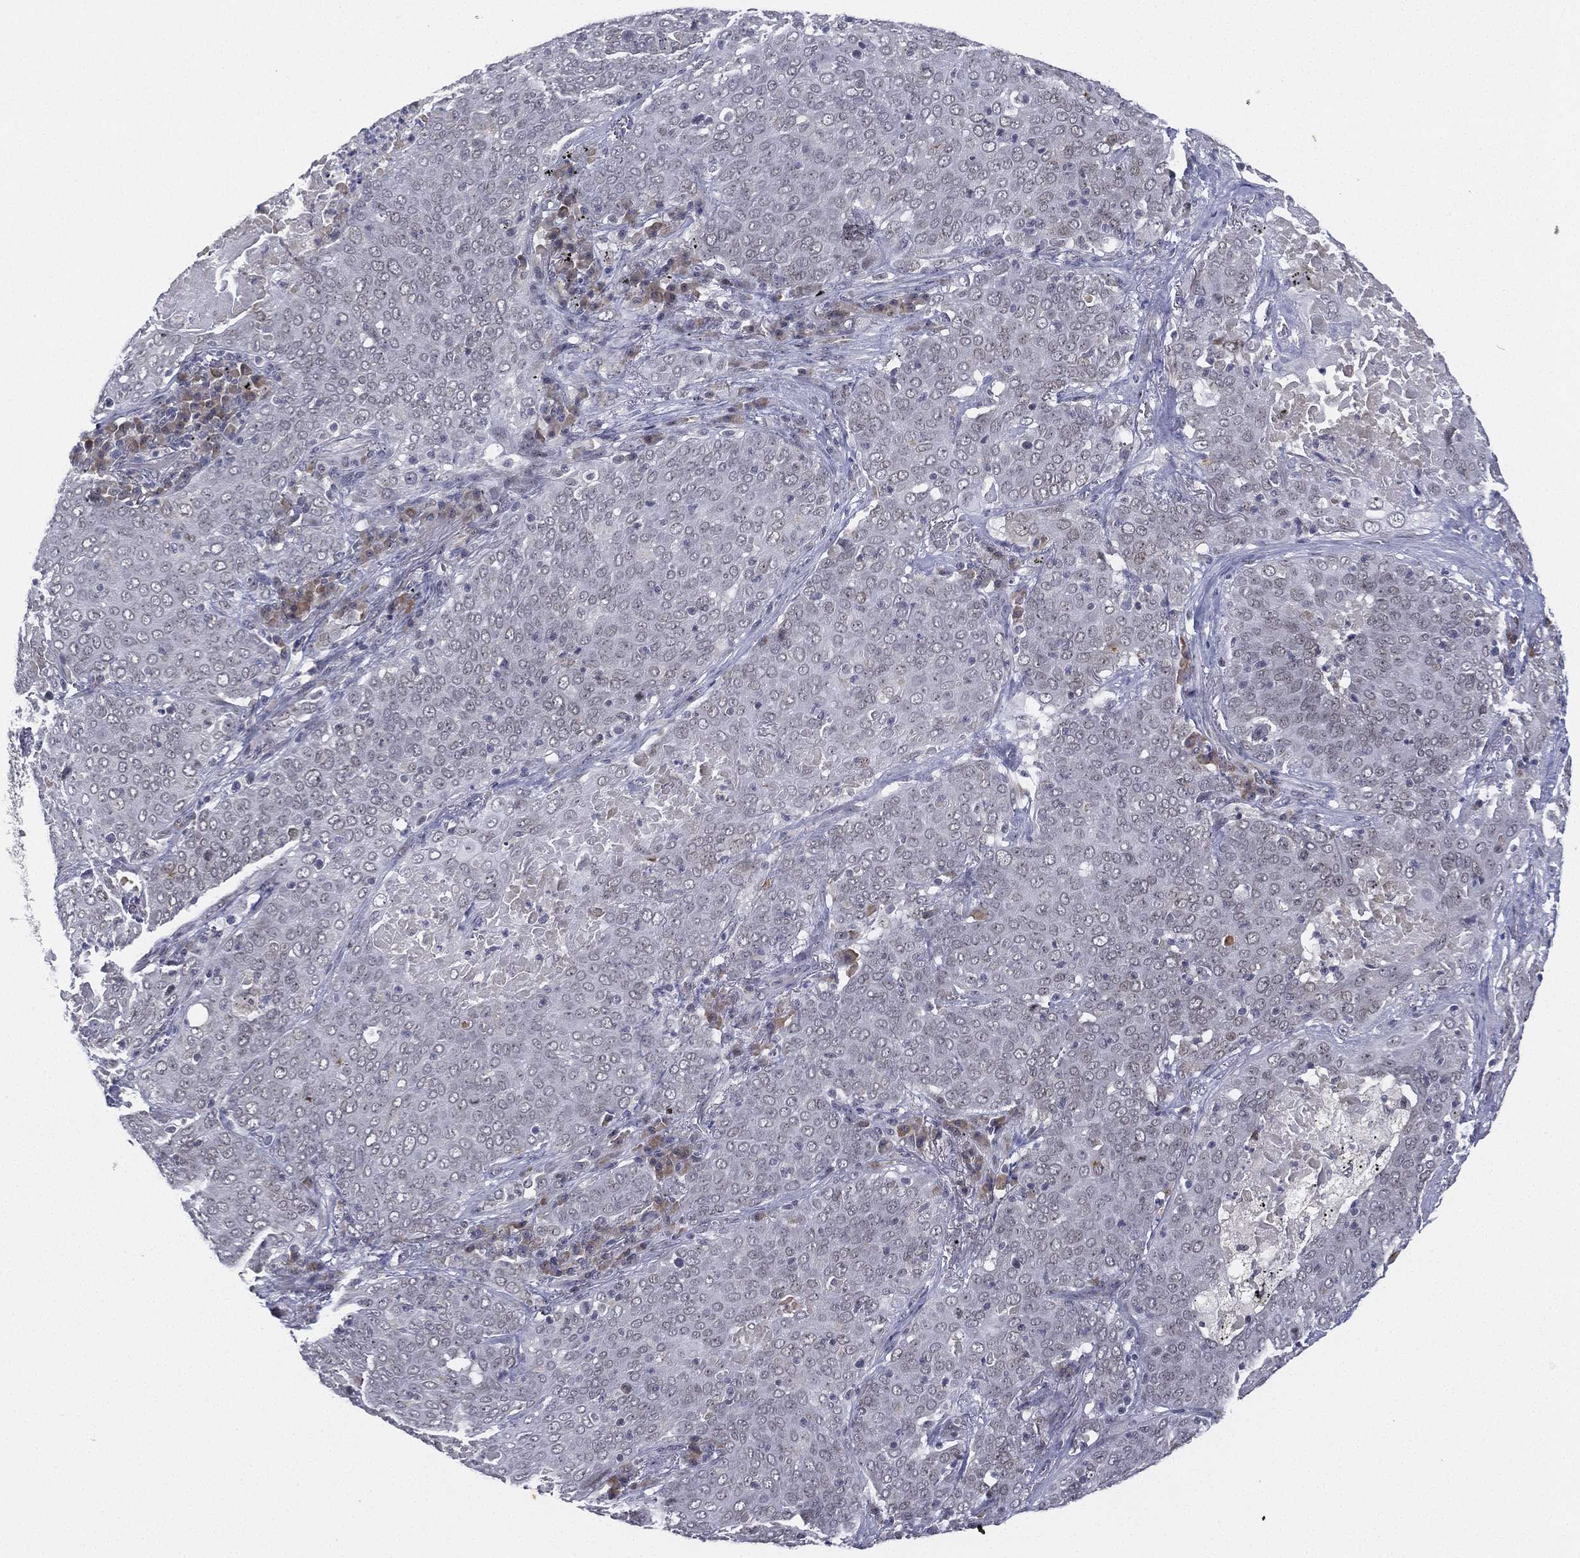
{"staining": {"intensity": "negative", "quantity": "none", "location": "none"}, "tissue": "lung cancer", "cell_type": "Tumor cells", "image_type": "cancer", "snomed": [{"axis": "morphology", "description": "Squamous cell carcinoma, NOS"}, {"axis": "topography", "description": "Lung"}], "caption": "Tumor cells show no significant staining in squamous cell carcinoma (lung).", "gene": "MS4A8", "patient": {"sex": "male", "age": 82}}